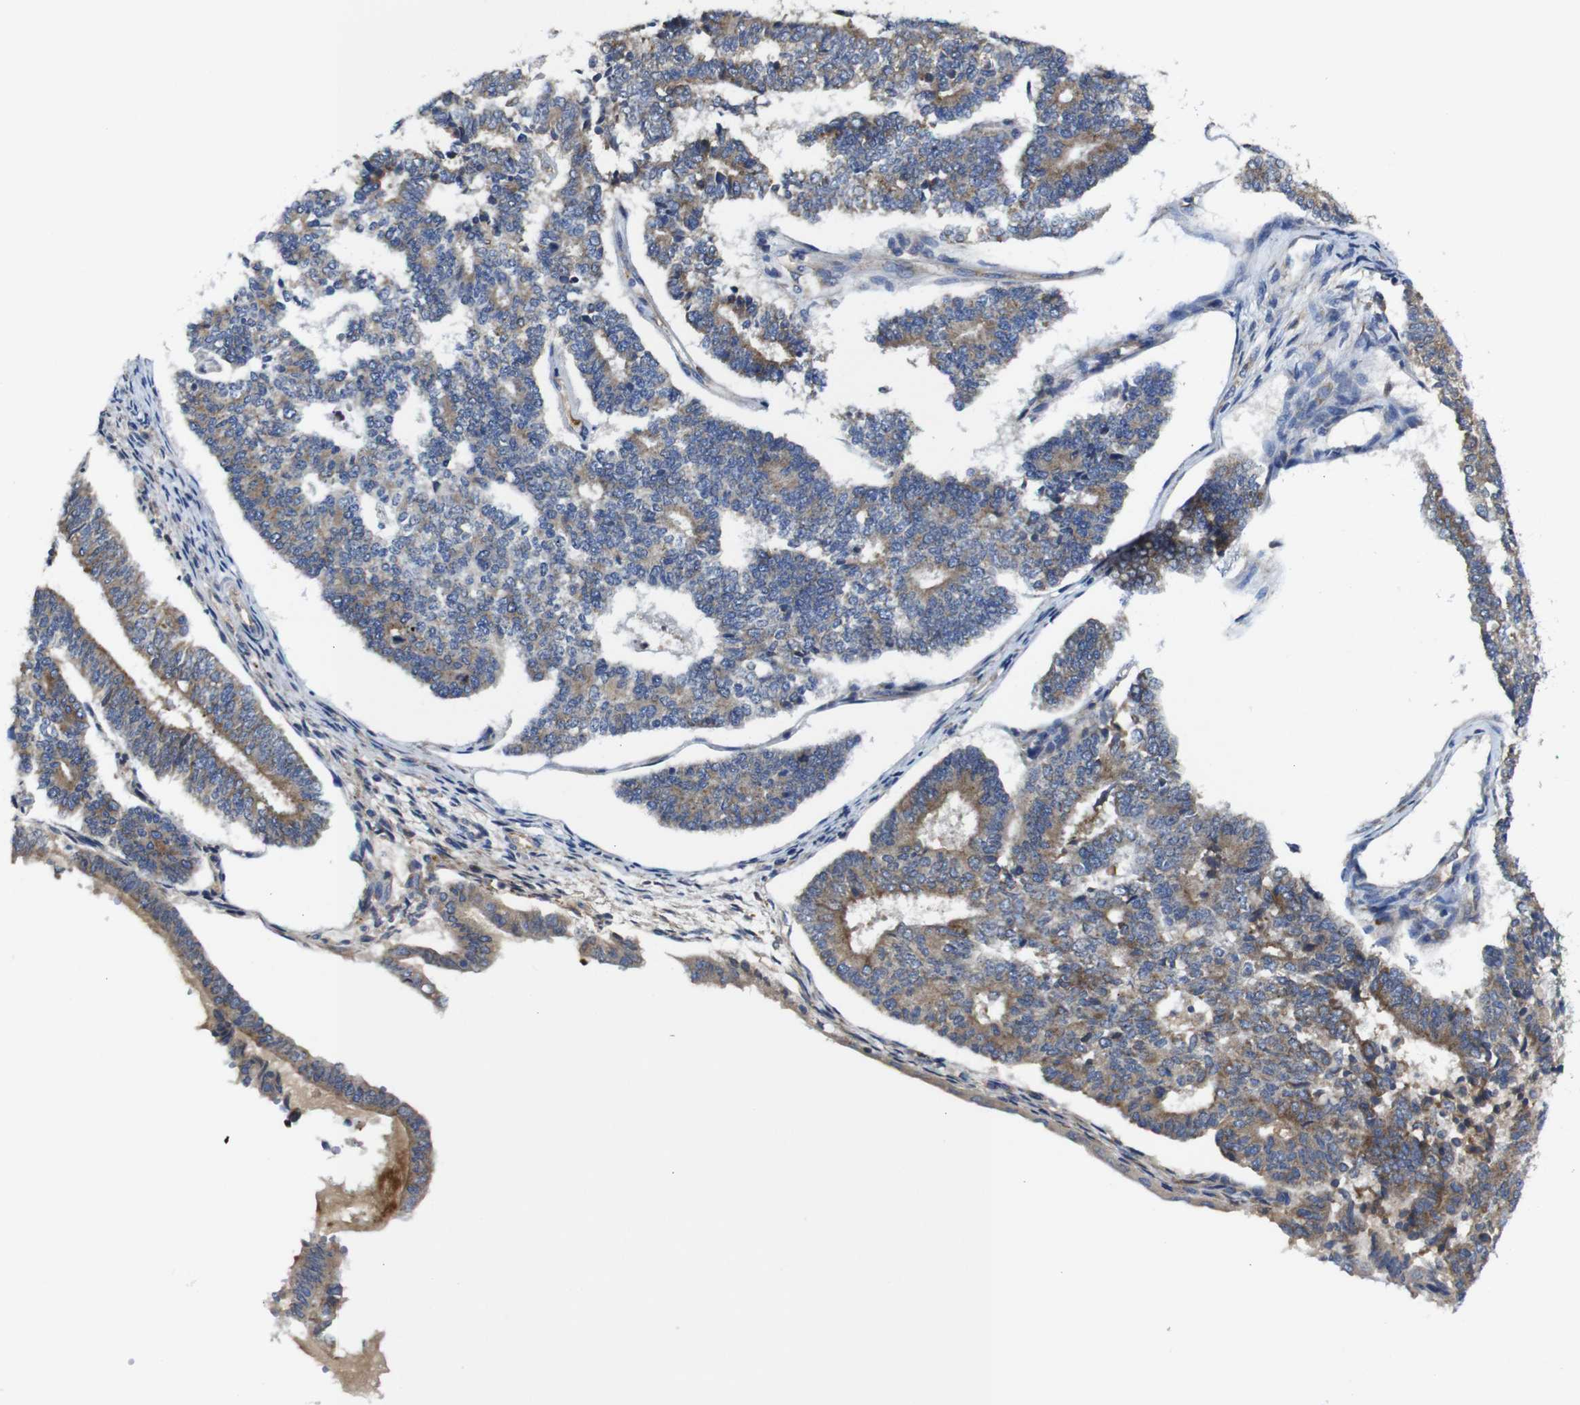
{"staining": {"intensity": "moderate", "quantity": "25%-75%", "location": "cytoplasmic/membranous"}, "tissue": "endometrial cancer", "cell_type": "Tumor cells", "image_type": "cancer", "snomed": [{"axis": "morphology", "description": "Adenocarcinoma, NOS"}, {"axis": "topography", "description": "Endometrium"}], "caption": "IHC staining of endometrial cancer, which demonstrates medium levels of moderate cytoplasmic/membranous positivity in about 25%-75% of tumor cells indicating moderate cytoplasmic/membranous protein expression. The staining was performed using DAB (brown) for protein detection and nuclei were counterstained in hematoxylin (blue).", "gene": "CLCC1", "patient": {"sex": "female", "age": 70}}